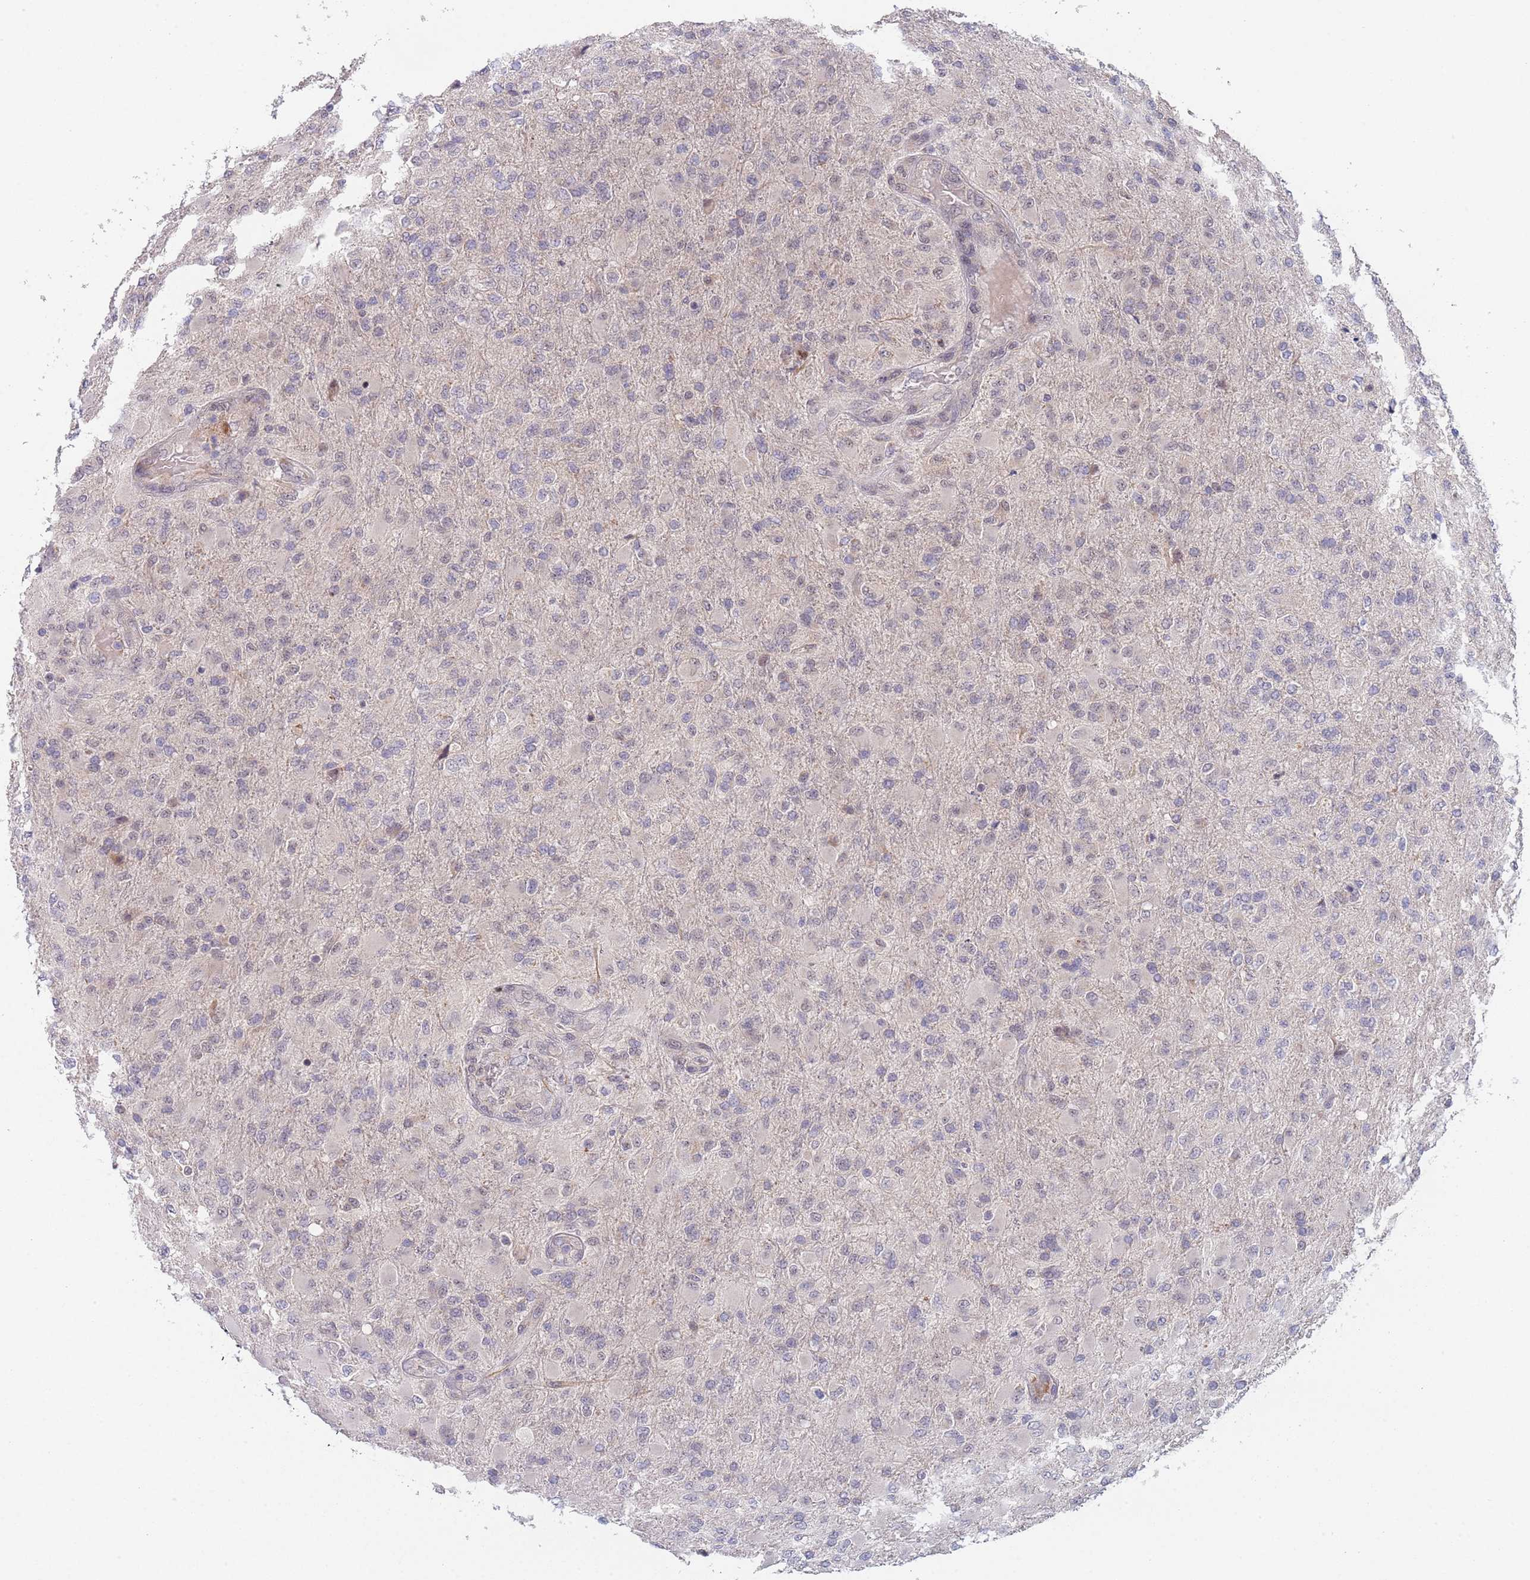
{"staining": {"intensity": "negative", "quantity": "none", "location": "none"}, "tissue": "glioma", "cell_type": "Tumor cells", "image_type": "cancer", "snomed": [{"axis": "morphology", "description": "Glioma, malignant, Low grade"}, {"axis": "topography", "description": "Brain"}], "caption": "A micrograph of glioma stained for a protein exhibits no brown staining in tumor cells. Nuclei are stained in blue.", "gene": "B4GALT4", "patient": {"sex": "male", "age": 65}}